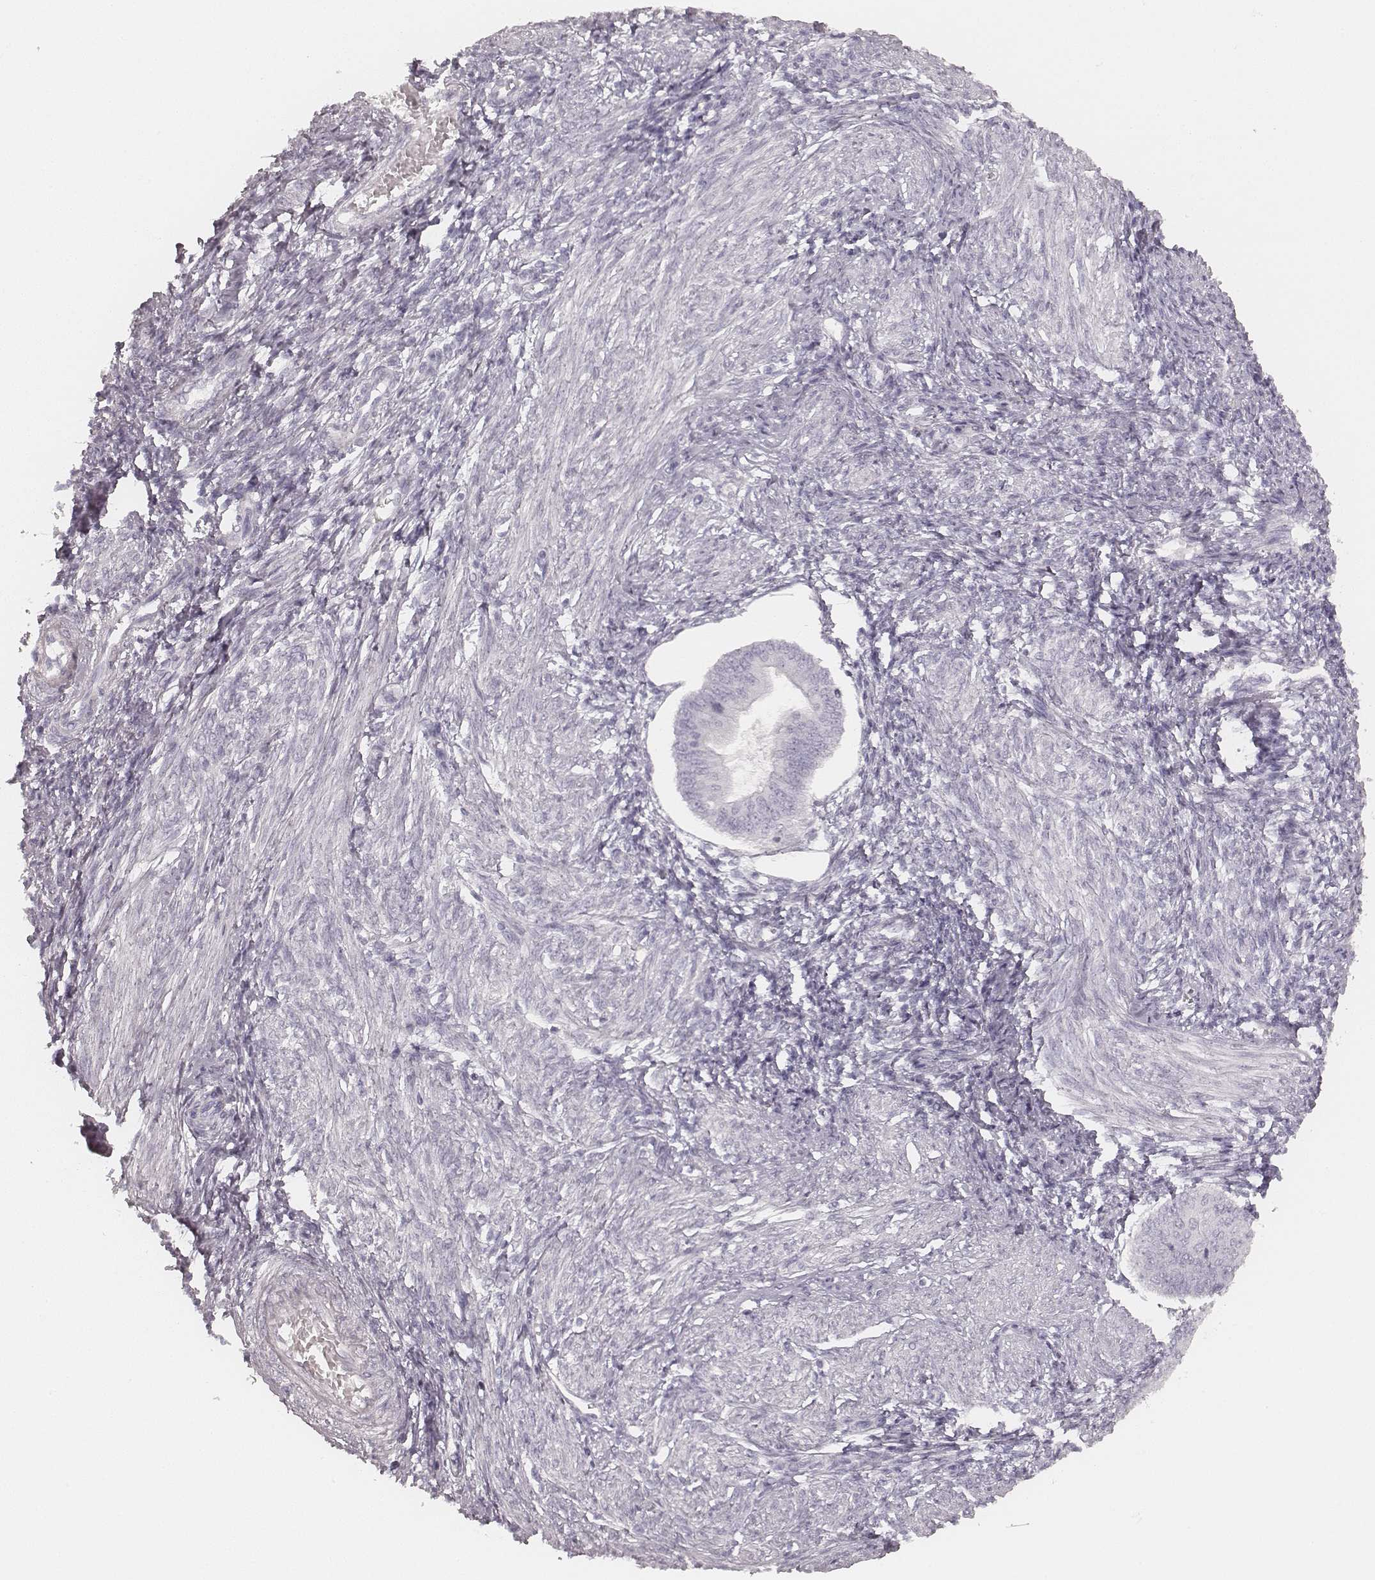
{"staining": {"intensity": "negative", "quantity": "none", "location": "none"}, "tissue": "endometrium", "cell_type": "Cells in endometrial stroma", "image_type": "normal", "snomed": [{"axis": "morphology", "description": "Normal tissue, NOS"}, {"axis": "topography", "description": "Endometrium"}], "caption": "IHC of normal endometrium displays no positivity in cells in endometrial stroma.", "gene": "KRT72", "patient": {"sex": "female", "age": 42}}